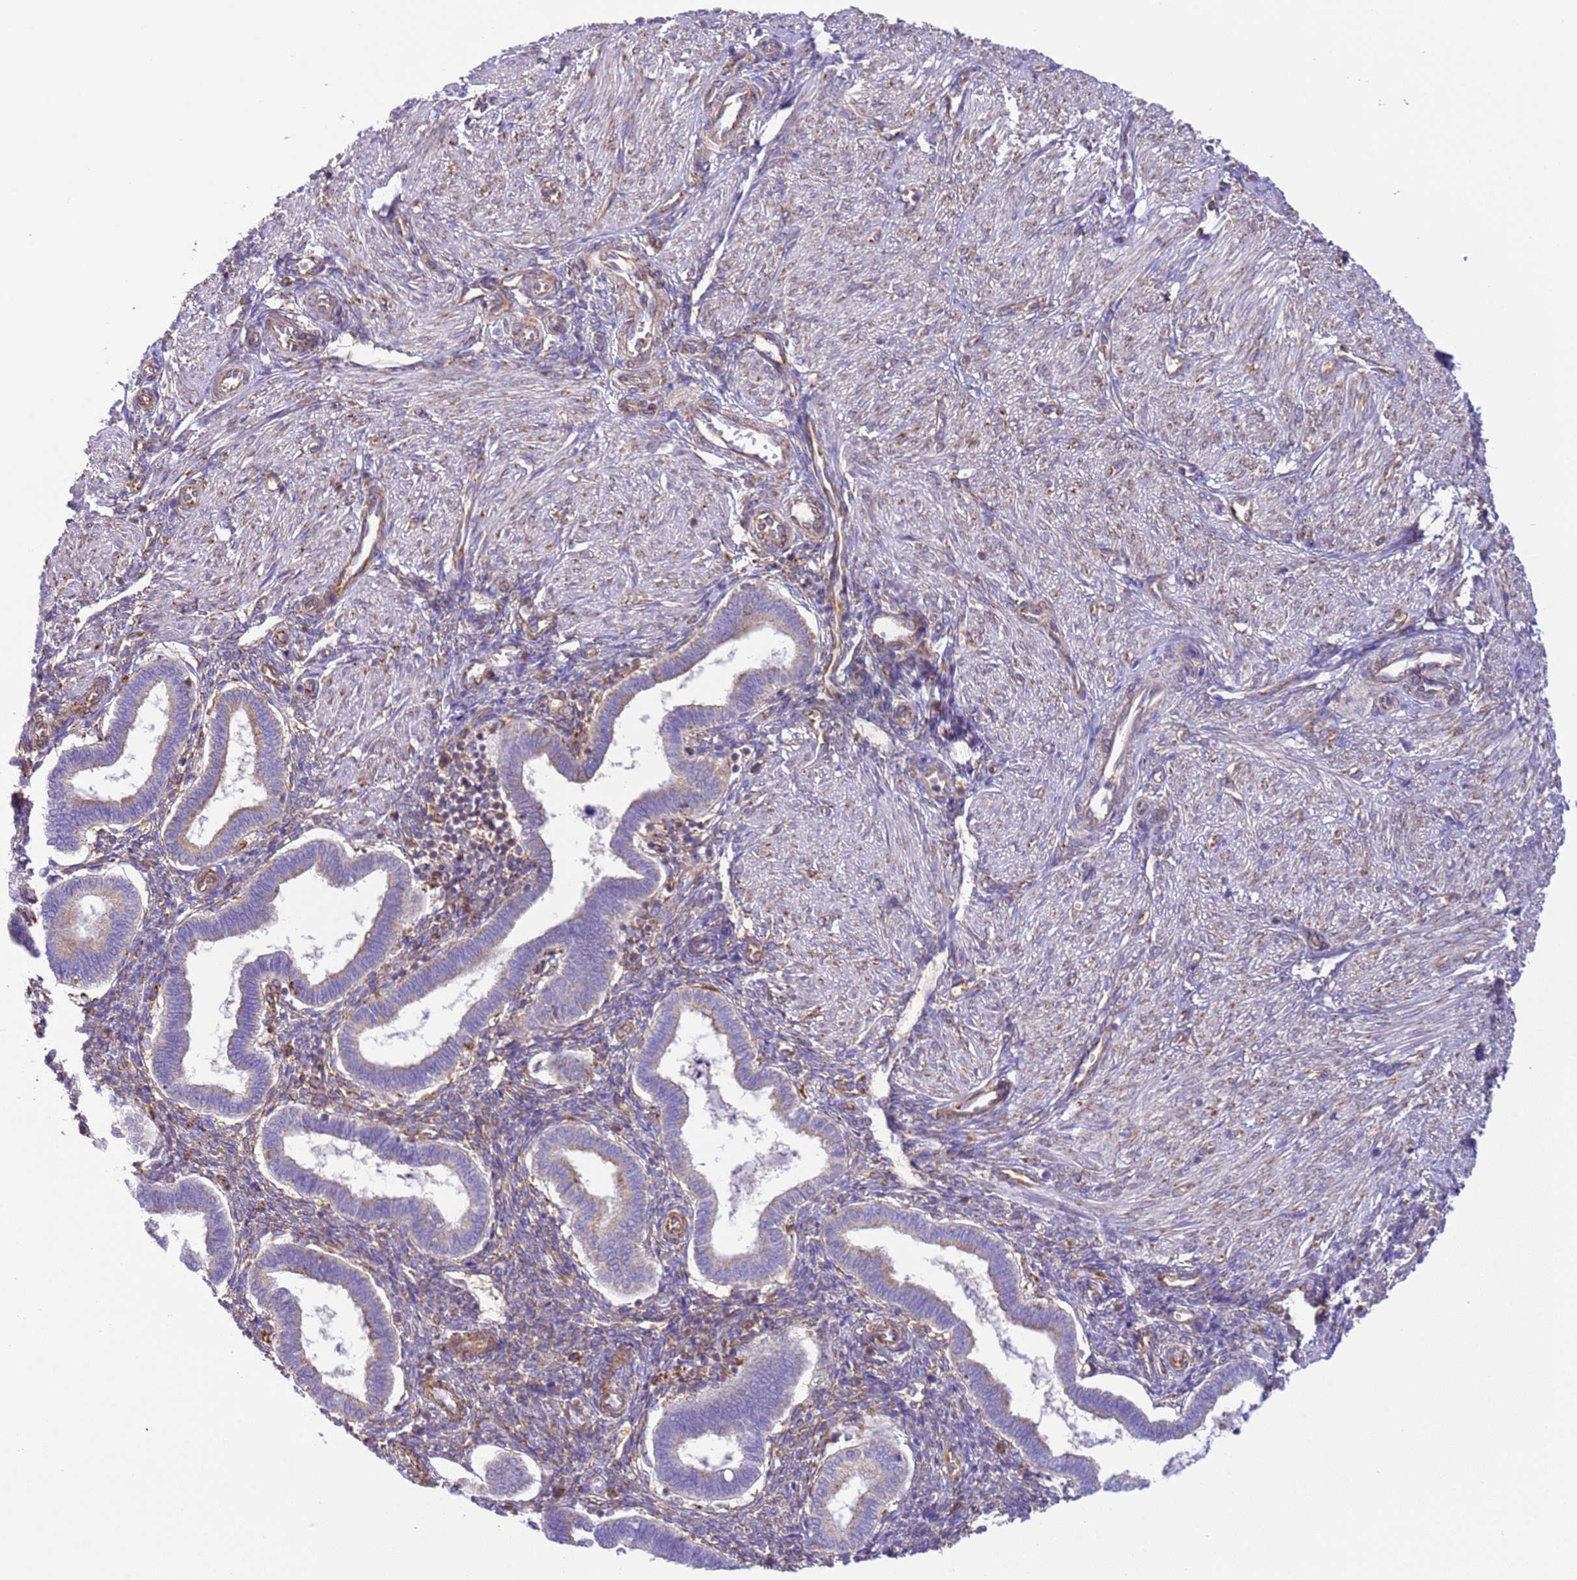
{"staining": {"intensity": "negative", "quantity": "none", "location": "none"}, "tissue": "endometrium", "cell_type": "Cells in endometrial stroma", "image_type": "normal", "snomed": [{"axis": "morphology", "description": "Normal tissue, NOS"}, {"axis": "topography", "description": "Endometrium"}], "caption": "High magnification brightfield microscopy of normal endometrium stained with DAB (3,3'-diaminobenzidine) (brown) and counterstained with hematoxylin (blue): cells in endometrial stroma show no significant positivity.", "gene": "VARS1", "patient": {"sex": "female", "age": 24}}